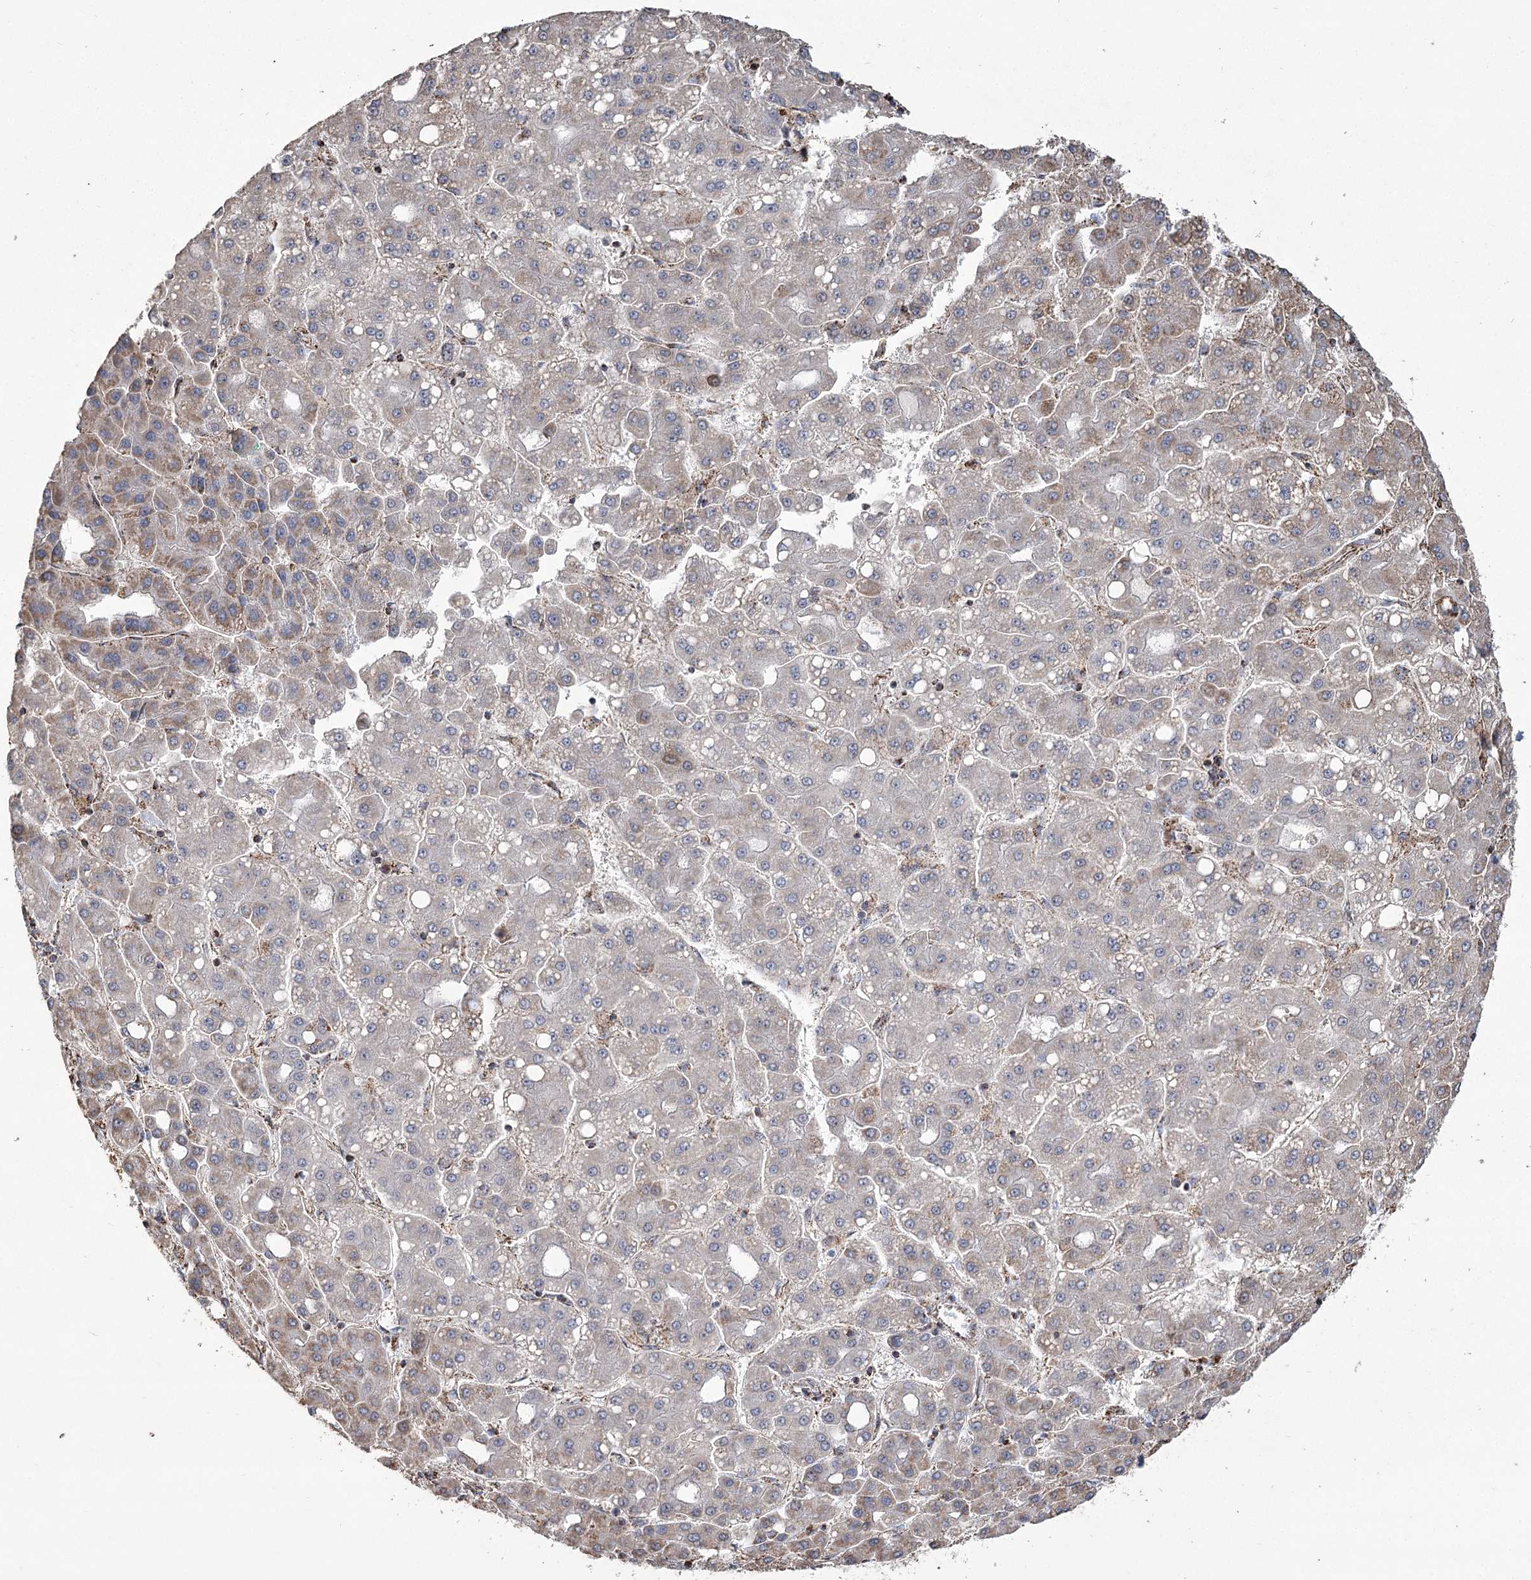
{"staining": {"intensity": "moderate", "quantity": "<25%", "location": "cytoplasmic/membranous"}, "tissue": "liver cancer", "cell_type": "Tumor cells", "image_type": "cancer", "snomed": [{"axis": "morphology", "description": "Carcinoma, Hepatocellular, NOS"}, {"axis": "topography", "description": "Liver"}], "caption": "Hepatocellular carcinoma (liver) stained with a brown dye displays moderate cytoplasmic/membranous positive positivity in approximately <25% of tumor cells.", "gene": "RANBP3L", "patient": {"sex": "male", "age": 65}}